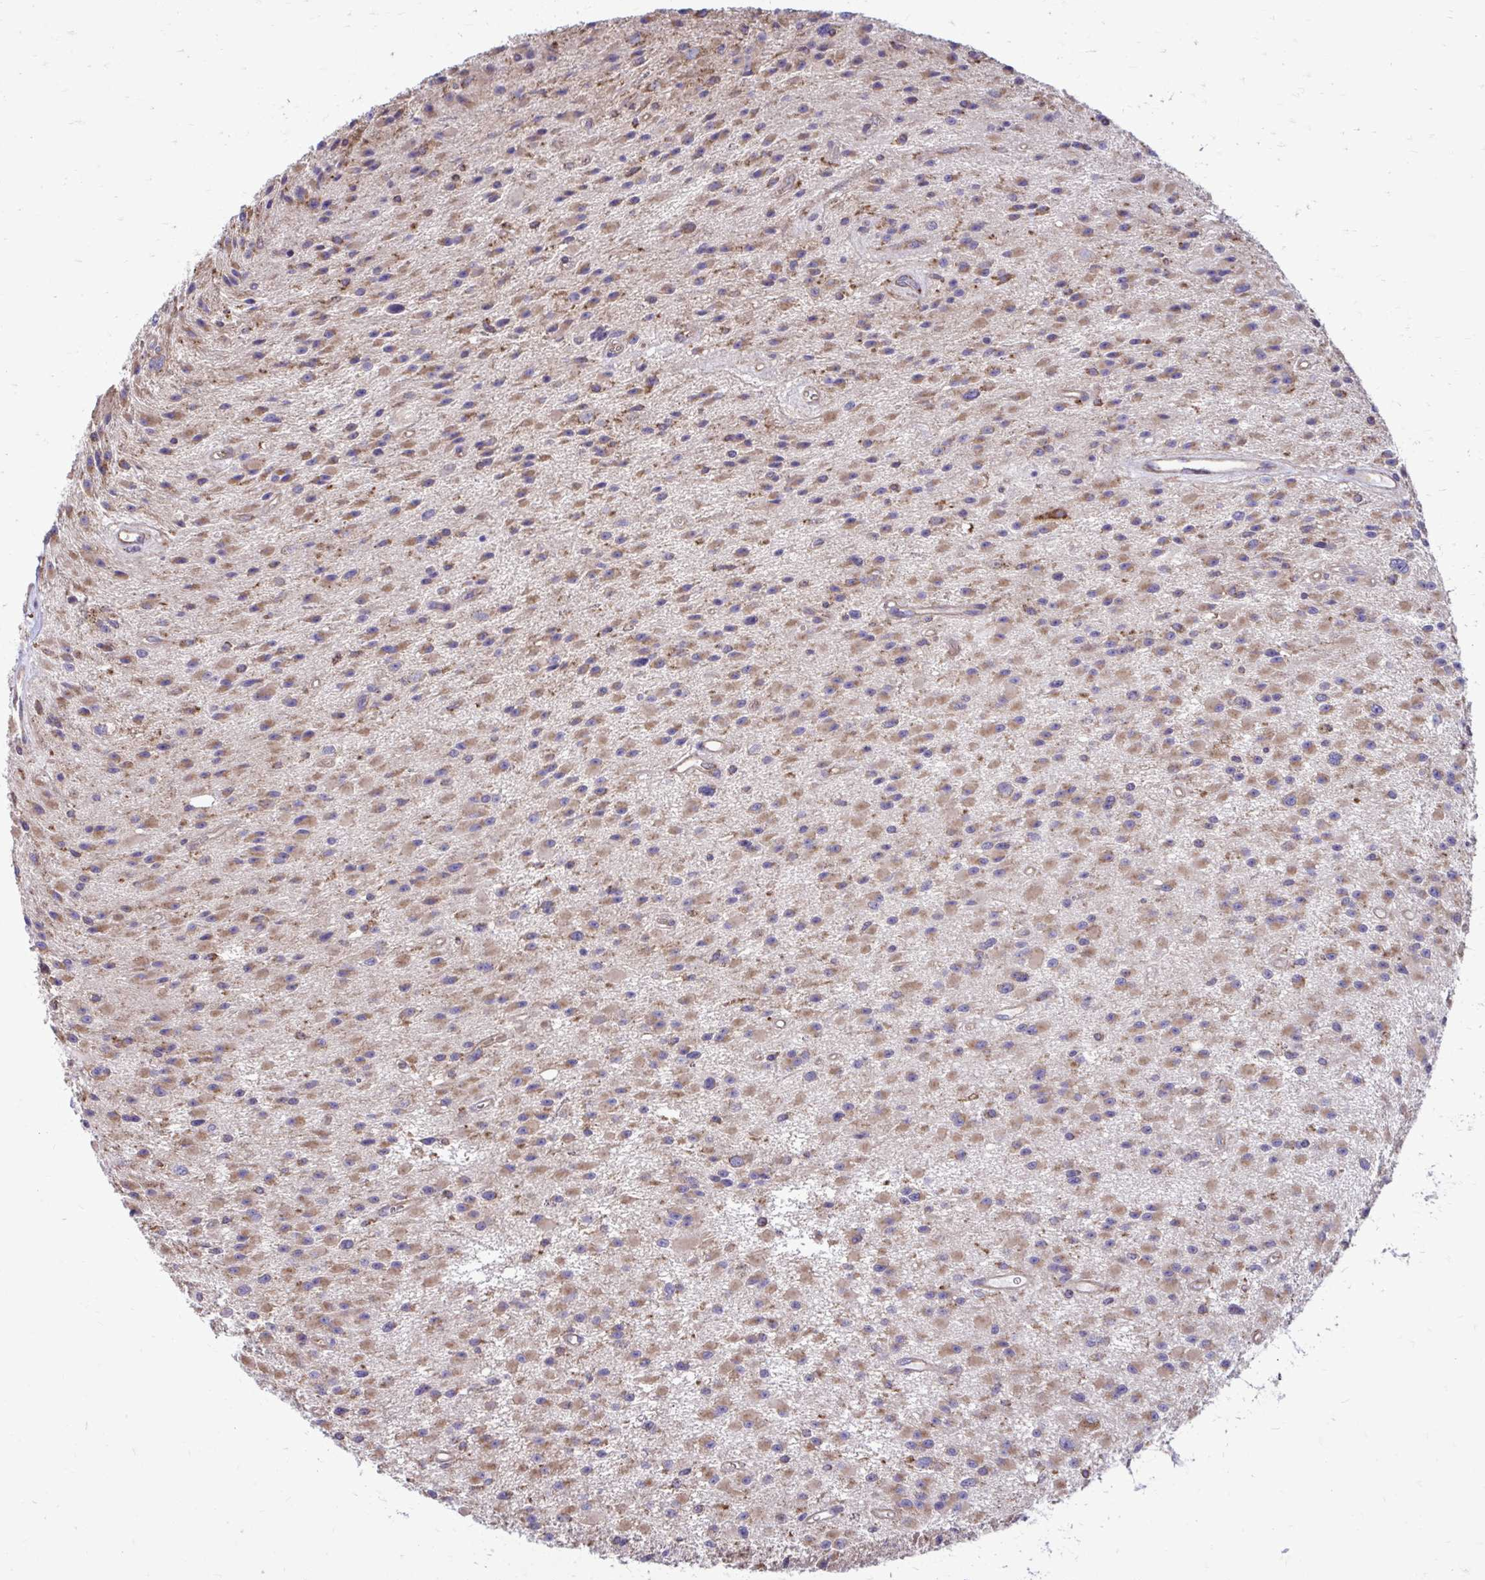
{"staining": {"intensity": "moderate", "quantity": ">75%", "location": "cytoplasmic/membranous"}, "tissue": "glioma", "cell_type": "Tumor cells", "image_type": "cancer", "snomed": [{"axis": "morphology", "description": "Glioma, malignant, High grade"}, {"axis": "topography", "description": "Brain"}], "caption": "Approximately >75% of tumor cells in human malignant glioma (high-grade) display moderate cytoplasmic/membranous protein positivity as visualized by brown immunohistochemical staining.", "gene": "CLTA", "patient": {"sex": "male", "age": 29}}